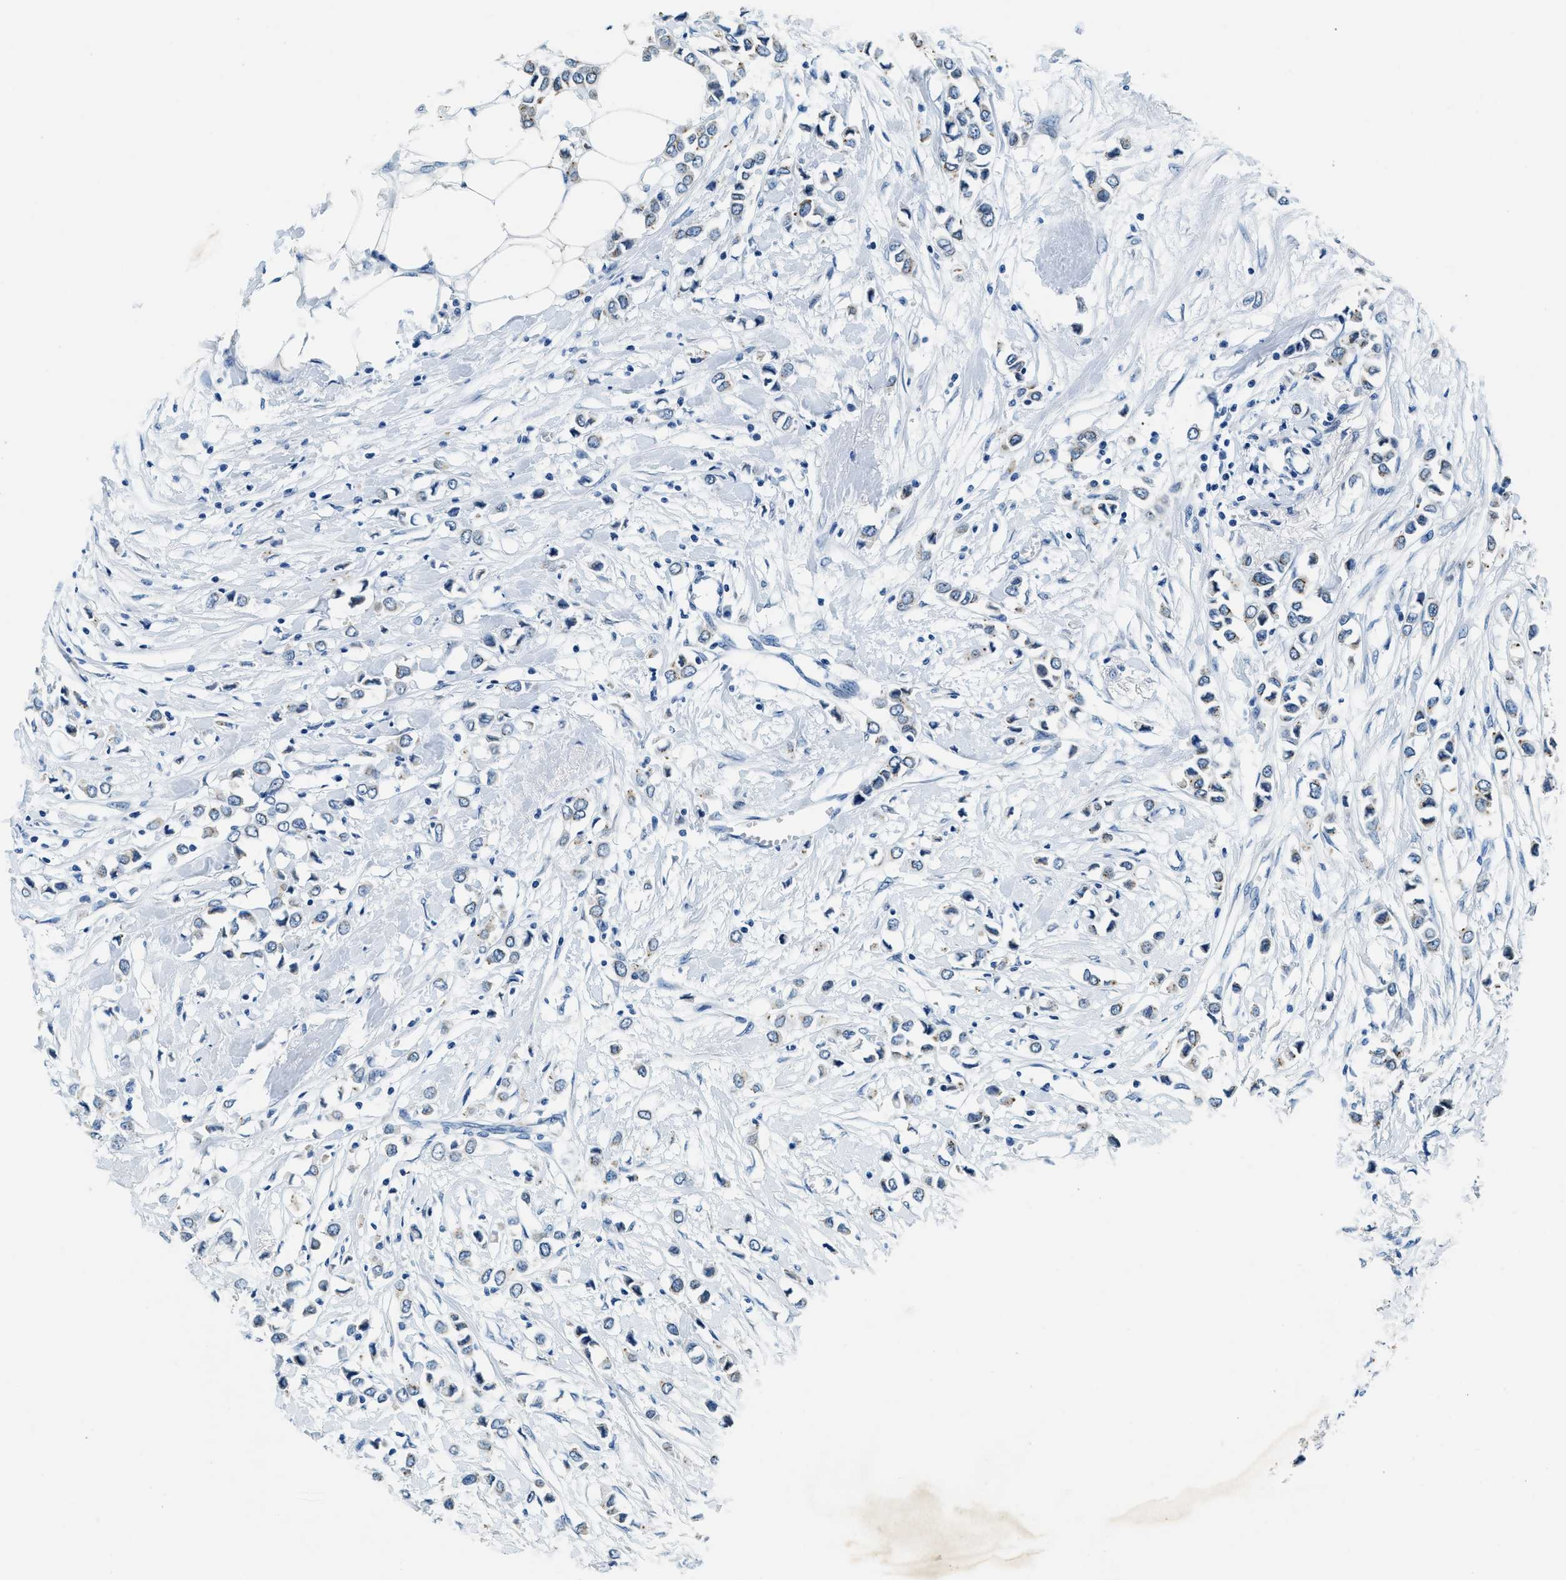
{"staining": {"intensity": "weak", "quantity": "<25%", "location": "cytoplasmic/membranous"}, "tissue": "breast cancer", "cell_type": "Tumor cells", "image_type": "cancer", "snomed": [{"axis": "morphology", "description": "Lobular carcinoma"}, {"axis": "topography", "description": "Breast"}], "caption": "The histopathology image exhibits no significant expression in tumor cells of breast cancer (lobular carcinoma).", "gene": "UBAC2", "patient": {"sex": "female", "age": 51}}